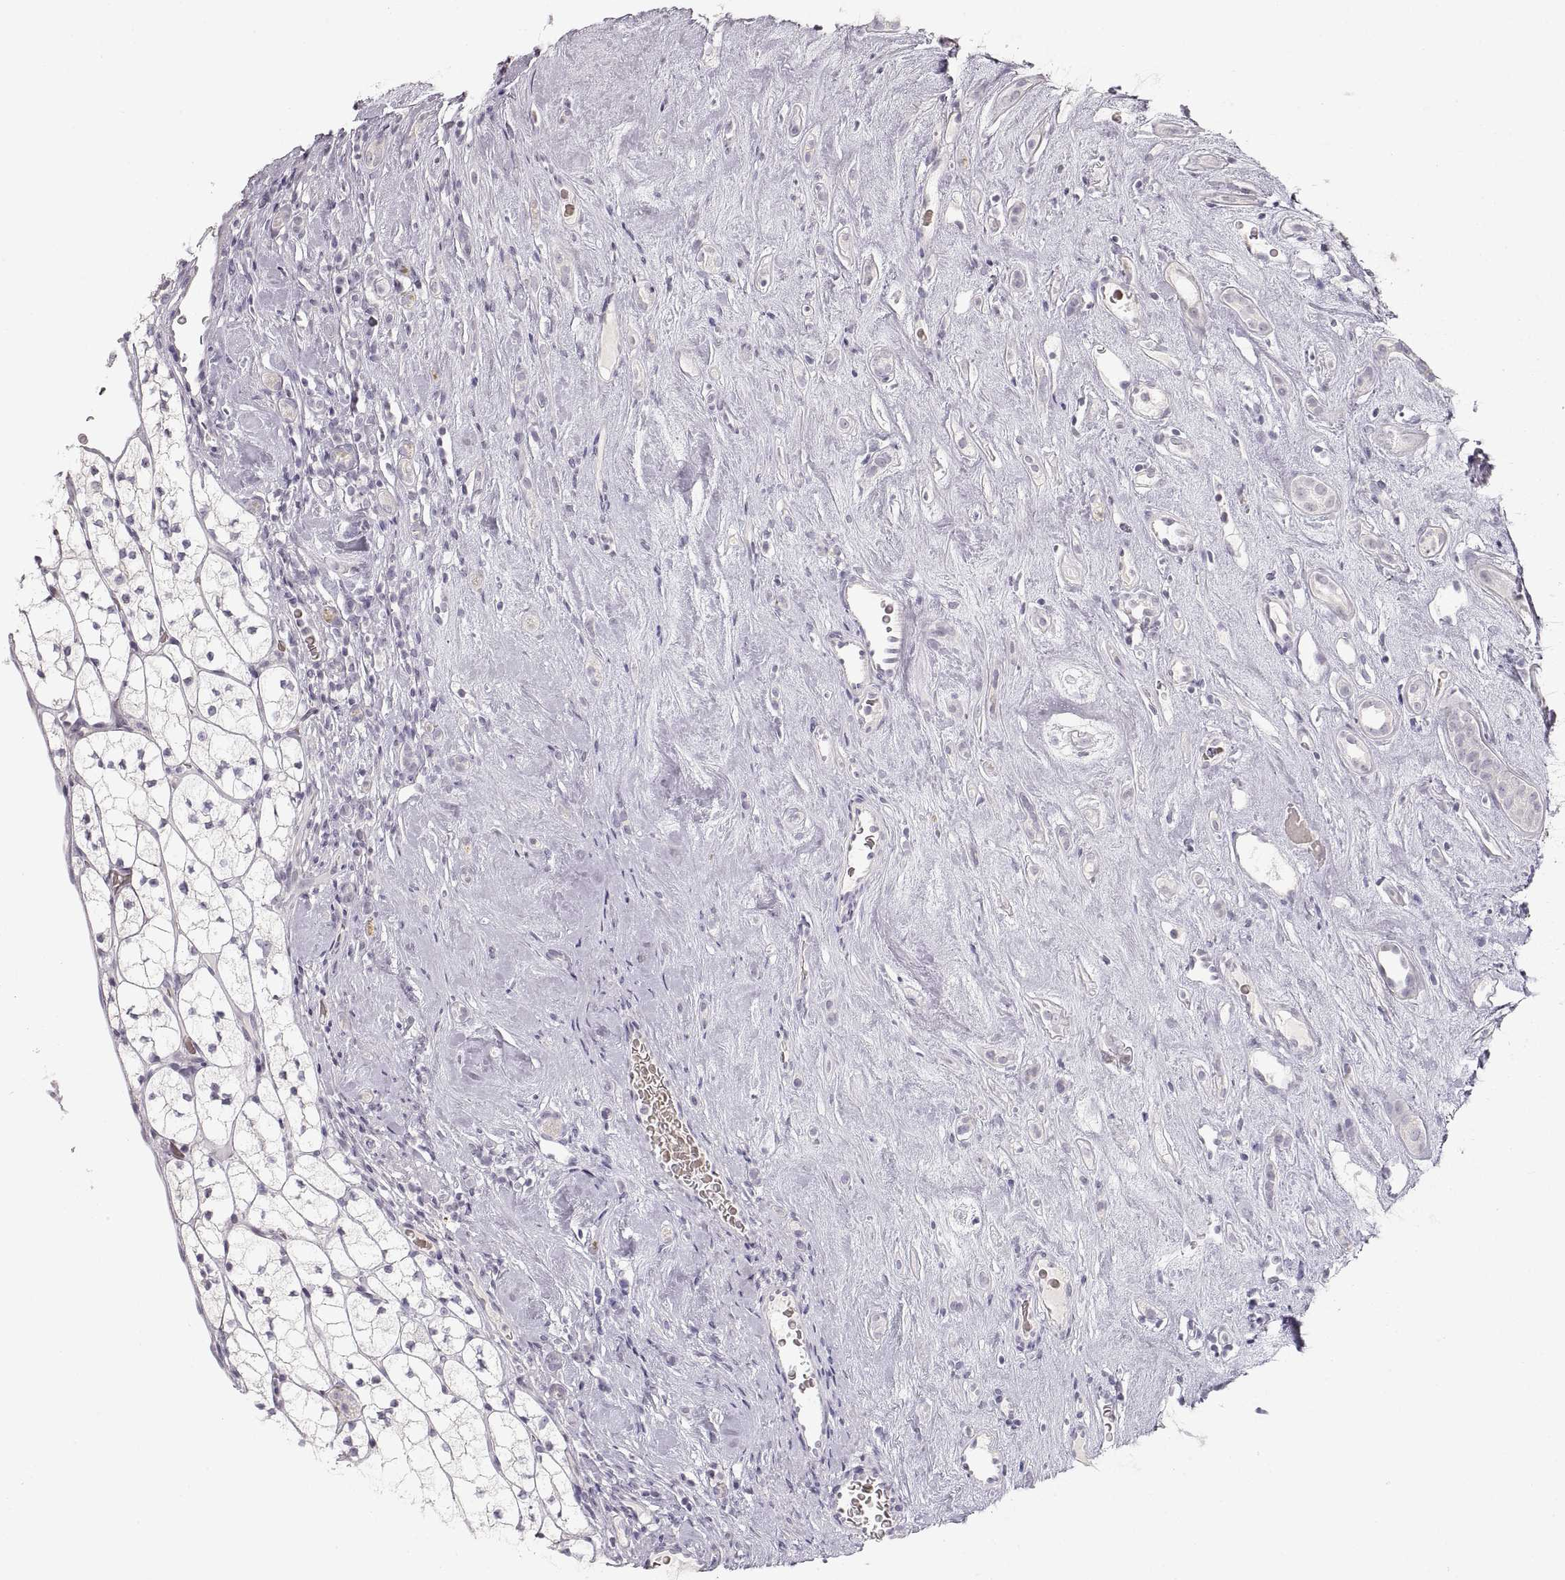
{"staining": {"intensity": "negative", "quantity": "none", "location": "none"}, "tissue": "renal cancer", "cell_type": "Tumor cells", "image_type": "cancer", "snomed": [{"axis": "morphology", "description": "Adenocarcinoma, NOS"}, {"axis": "topography", "description": "Kidney"}], "caption": "The micrograph shows no staining of tumor cells in adenocarcinoma (renal).", "gene": "PCSK2", "patient": {"sex": "female", "age": 89}}